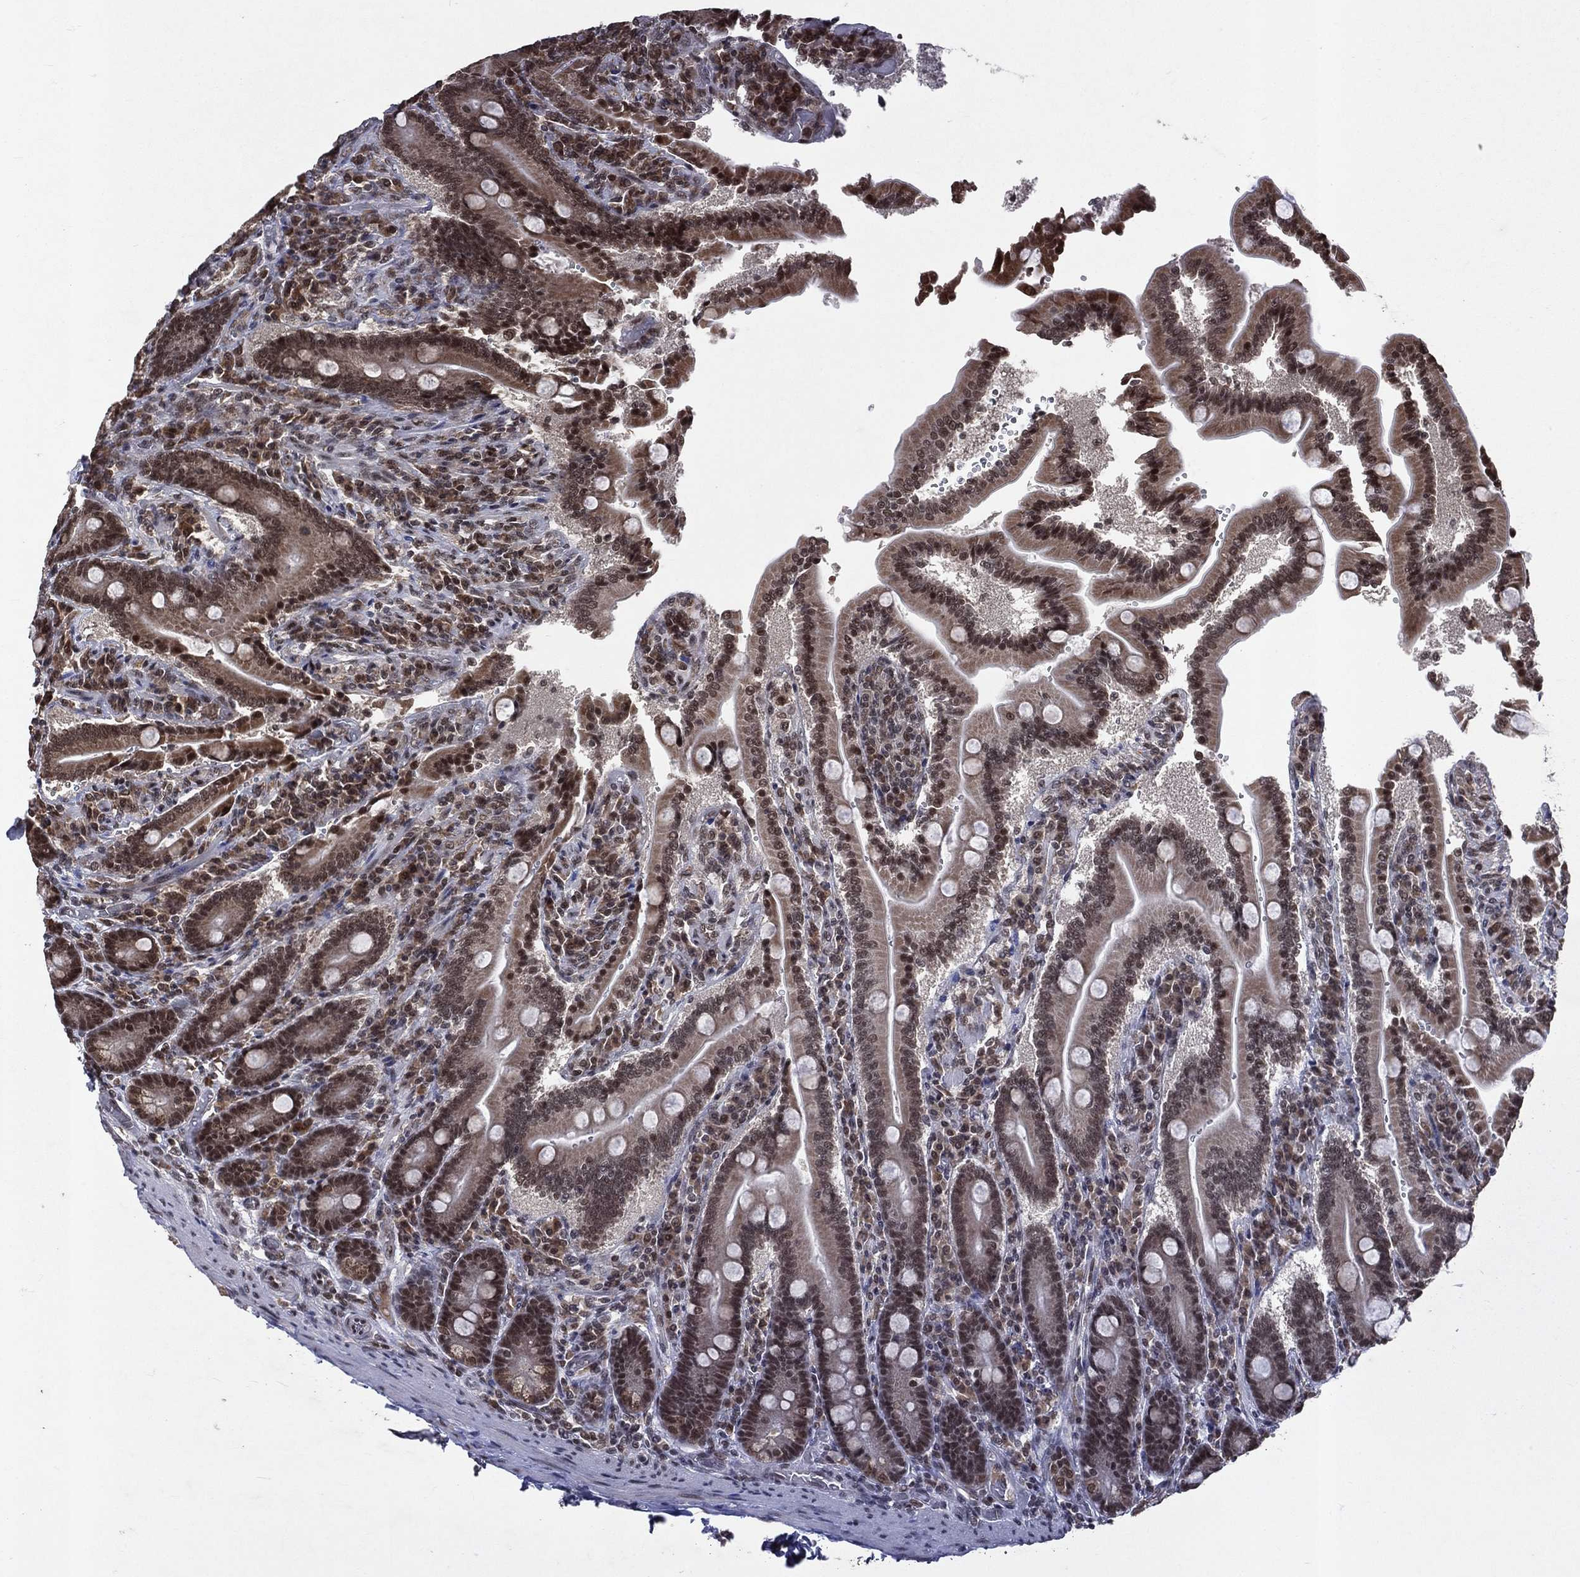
{"staining": {"intensity": "moderate", "quantity": "25%-75%", "location": "cytoplasmic/membranous,nuclear"}, "tissue": "duodenum", "cell_type": "Glandular cells", "image_type": "normal", "snomed": [{"axis": "morphology", "description": "Normal tissue, NOS"}, {"axis": "topography", "description": "Duodenum"}], "caption": "Protein expression analysis of unremarkable duodenum demonstrates moderate cytoplasmic/membranous,nuclear positivity in approximately 25%-75% of glandular cells. The staining was performed using DAB (3,3'-diaminobenzidine), with brown indicating positive protein expression. Nuclei are stained blue with hematoxylin.", "gene": "DMAP1", "patient": {"sex": "female", "age": 62}}